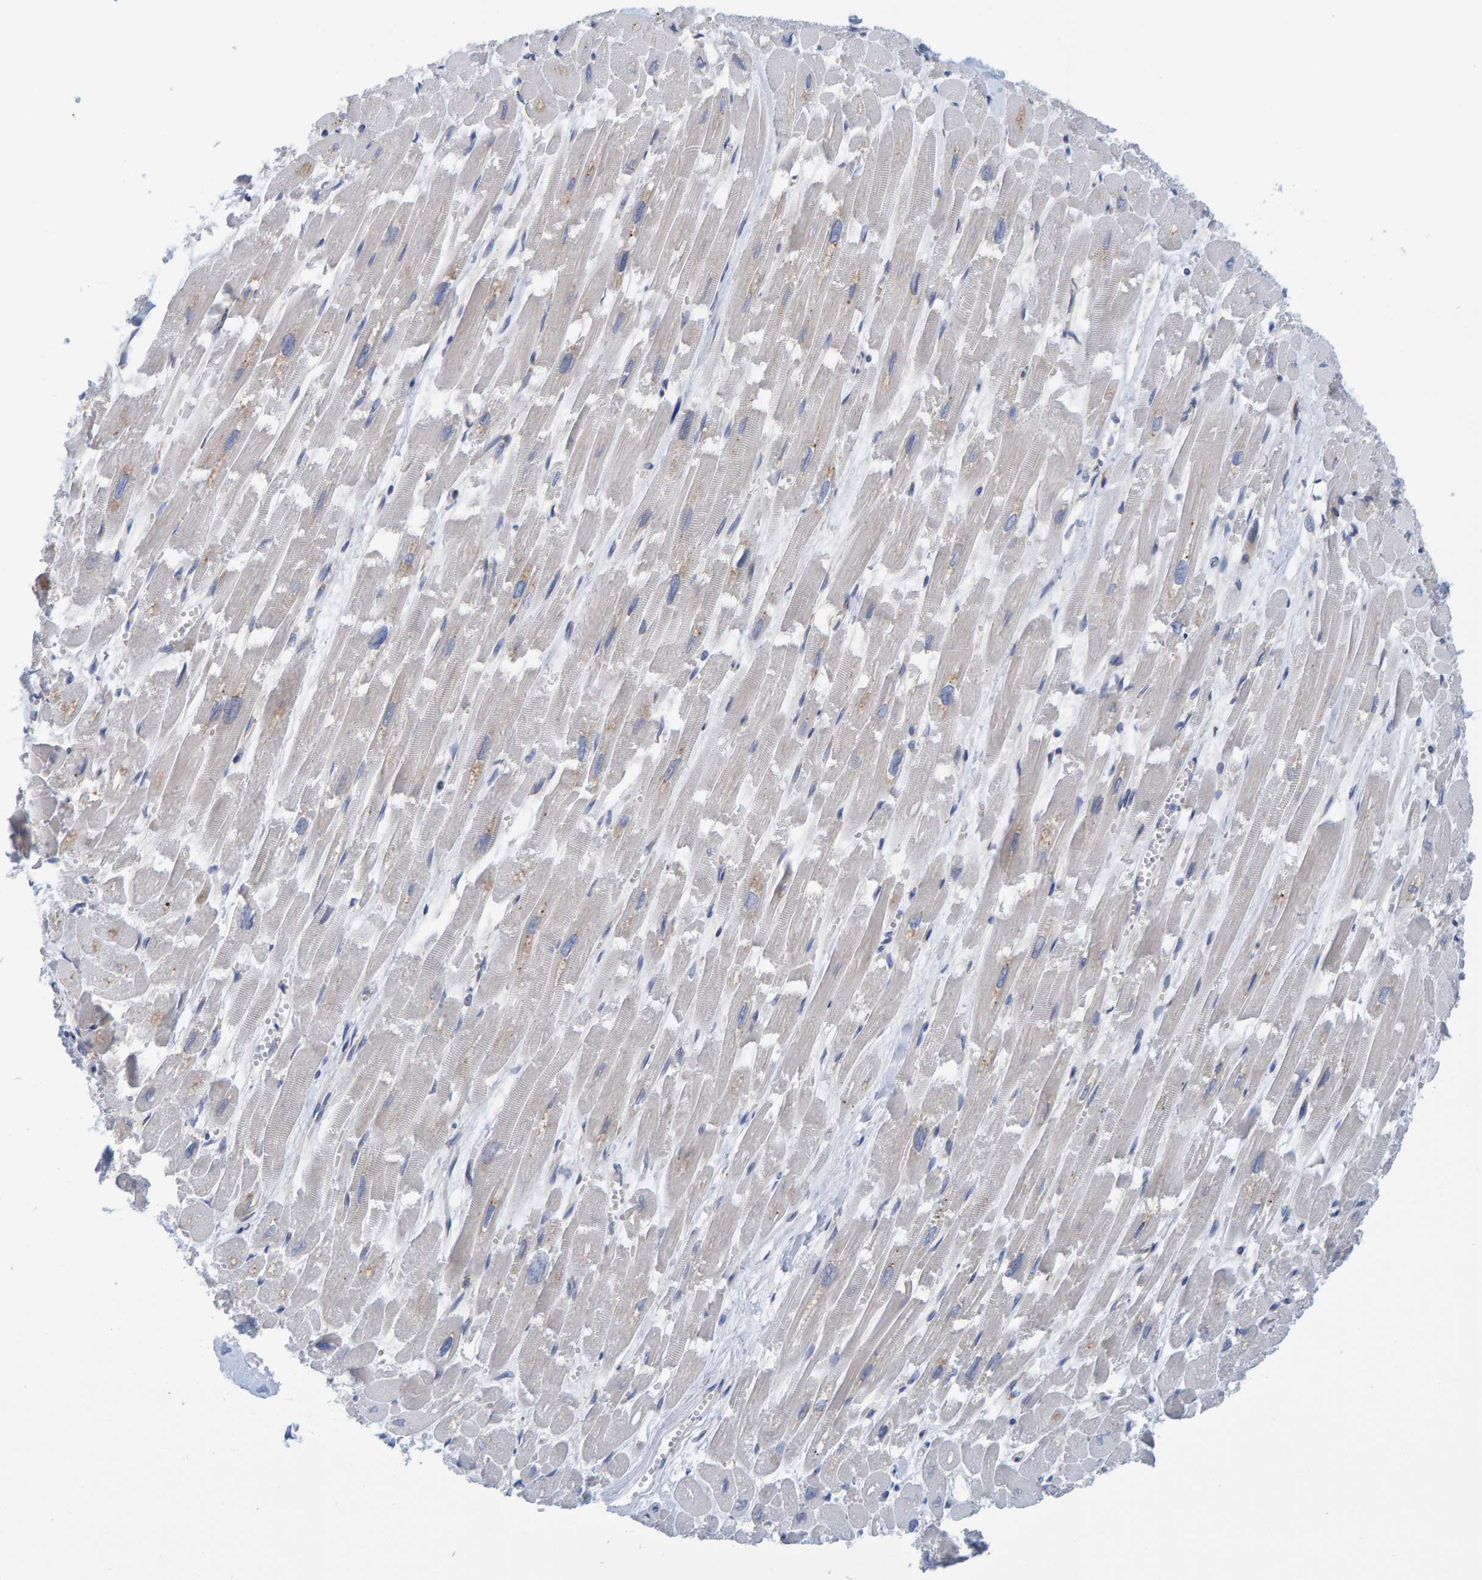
{"staining": {"intensity": "weak", "quantity": "<25%", "location": "cytoplasmic/membranous"}, "tissue": "heart muscle", "cell_type": "Cardiomyocytes", "image_type": "normal", "snomed": [{"axis": "morphology", "description": "Normal tissue, NOS"}, {"axis": "topography", "description": "Heart"}], "caption": "IHC image of benign heart muscle: human heart muscle stained with DAB (3,3'-diaminobenzidine) shows no significant protein positivity in cardiomyocytes.", "gene": "SCRN2", "patient": {"sex": "male", "age": 54}}